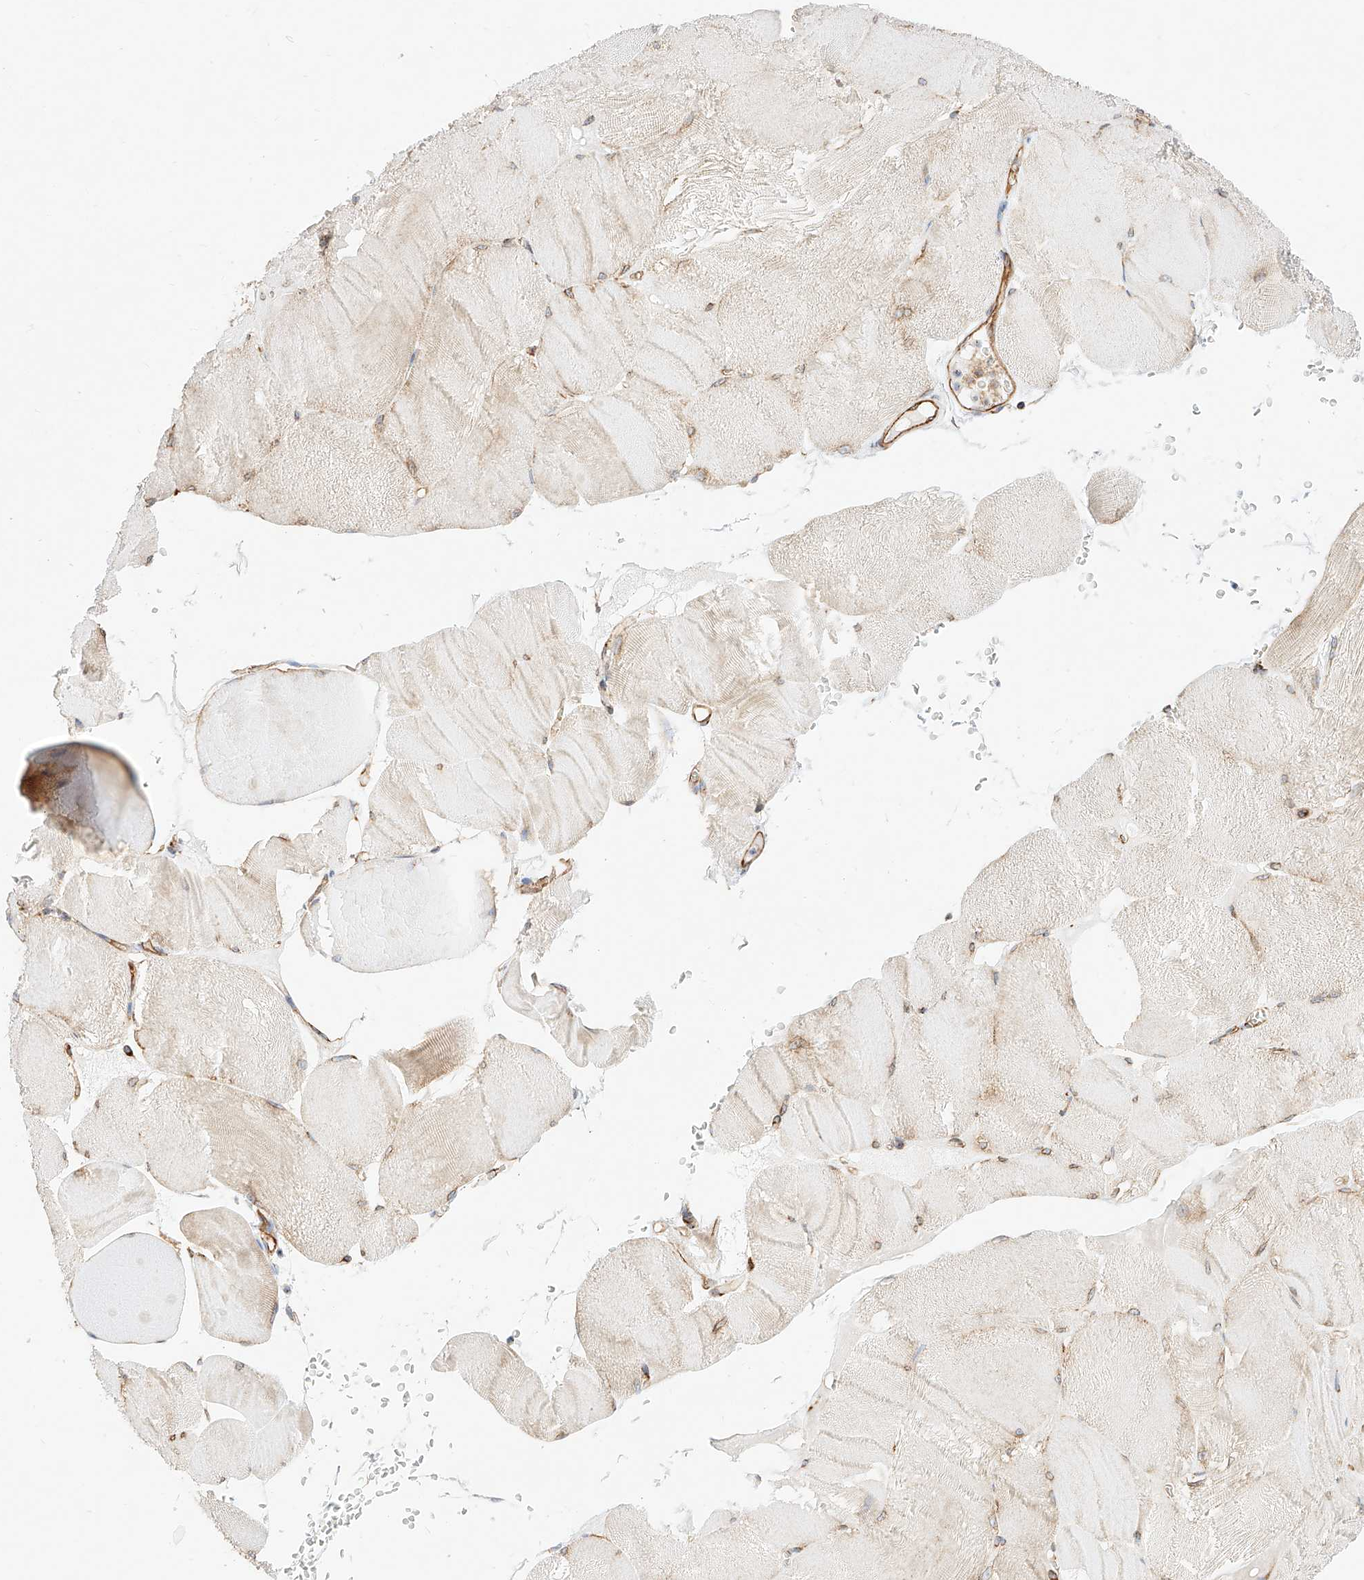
{"staining": {"intensity": "weak", "quantity": "25%-75%", "location": "cytoplasmic/membranous"}, "tissue": "skeletal muscle", "cell_type": "Myocytes", "image_type": "normal", "snomed": [{"axis": "morphology", "description": "Normal tissue, NOS"}, {"axis": "morphology", "description": "Basal cell carcinoma"}, {"axis": "topography", "description": "Skeletal muscle"}], "caption": "Protein analysis of benign skeletal muscle demonstrates weak cytoplasmic/membranous staining in about 25%-75% of myocytes.", "gene": "CSGALNACT2", "patient": {"sex": "female", "age": 64}}